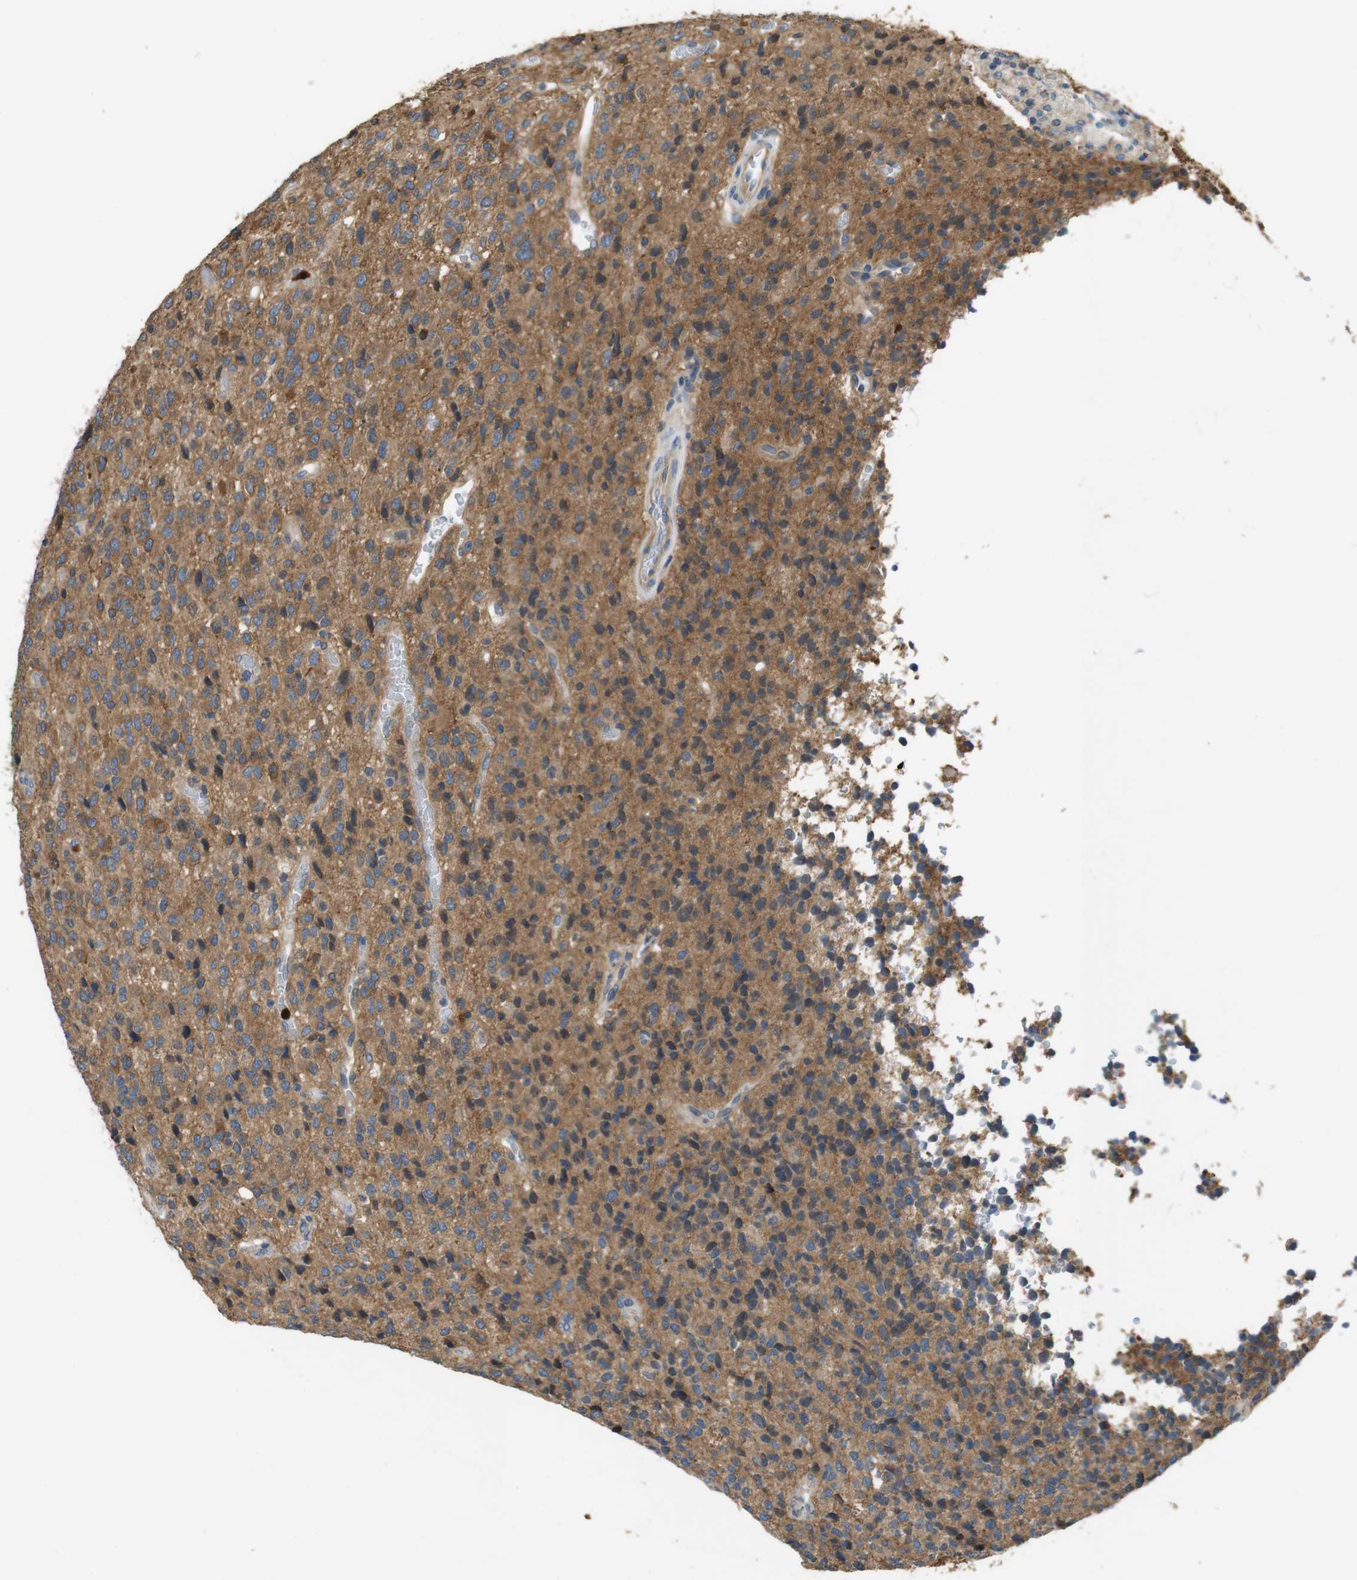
{"staining": {"intensity": "moderate", "quantity": ">75%", "location": "cytoplasmic/membranous"}, "tissue": "glioma", "cell_type": "Tumor cells", "image_type": "cancer", "snomed": [{"axis": "morphology", "description": "Glioma, malignant, High grade"}, {"axis": "topography", "description": "pancreas cauda"}], "caption": "Protein expression analysis of human glioma reveals moderate cytoplasmic/membranous expression in about >75% of tumor cells.", "gene": "PCDH10", "patient": {"sex": "male", "age": 60}}